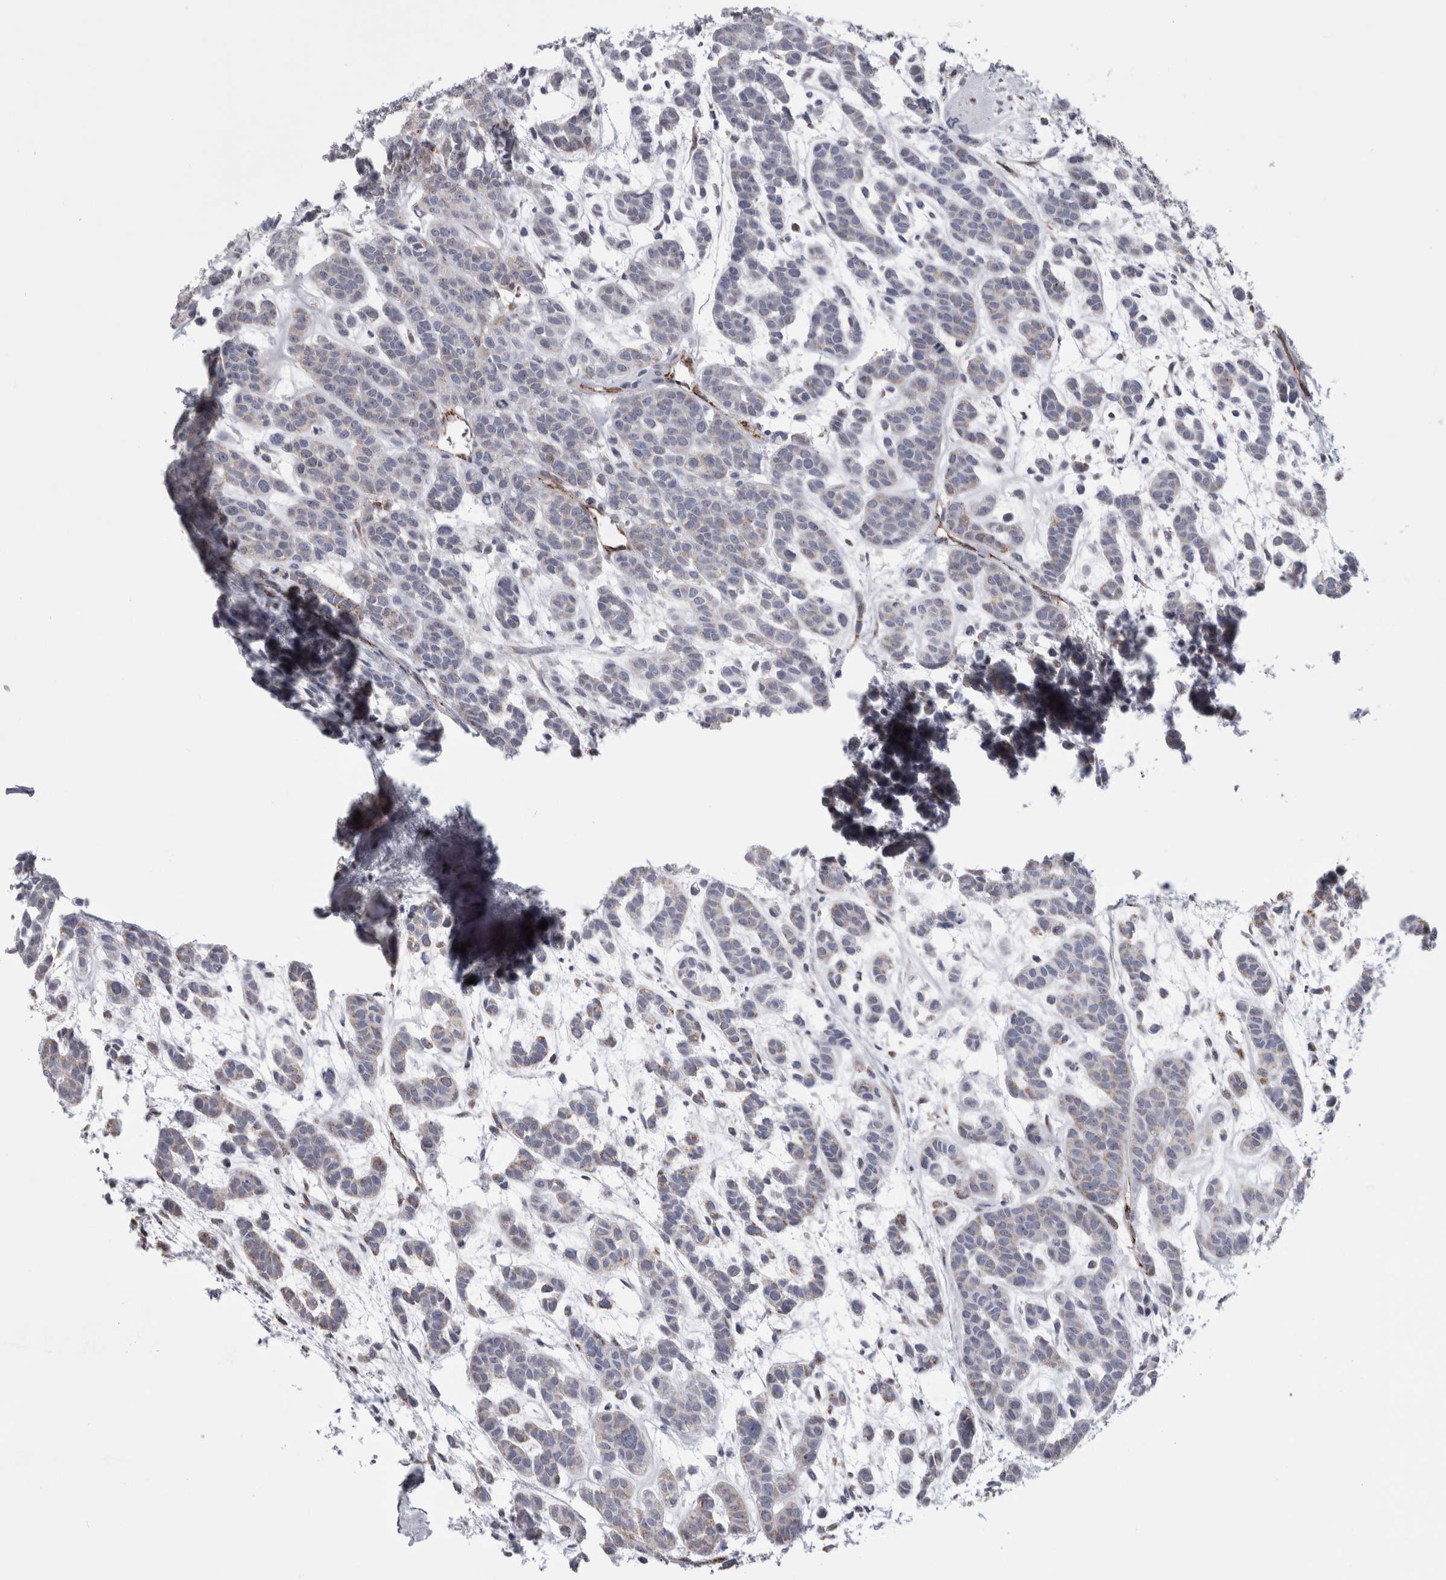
{"staining": {"intensity": "negative", "quantity": "none", "location": "none"}, "tissue": "head and neck cancer", "cell_type": "Tumor cells", "image_type": "cancer", "snomed": [{"axis": "morphology", "description": "Adenocarcinoma, NOS"}, {"axis": "morphology", "description": "Adenoma, NOS"}, {"axis": "topography", "description": "Head-Neck"}], "caption": "The histopathology image shows no staining of tumor cells in adenocarcinoma (head and neck). (DAB (3,3'-diaminobenzidine) immunohistochemistry visualized using brightfield microscopy, high magnification).", "gene": "ACOT7", "patient": {"sex": "female", "age": 55}}